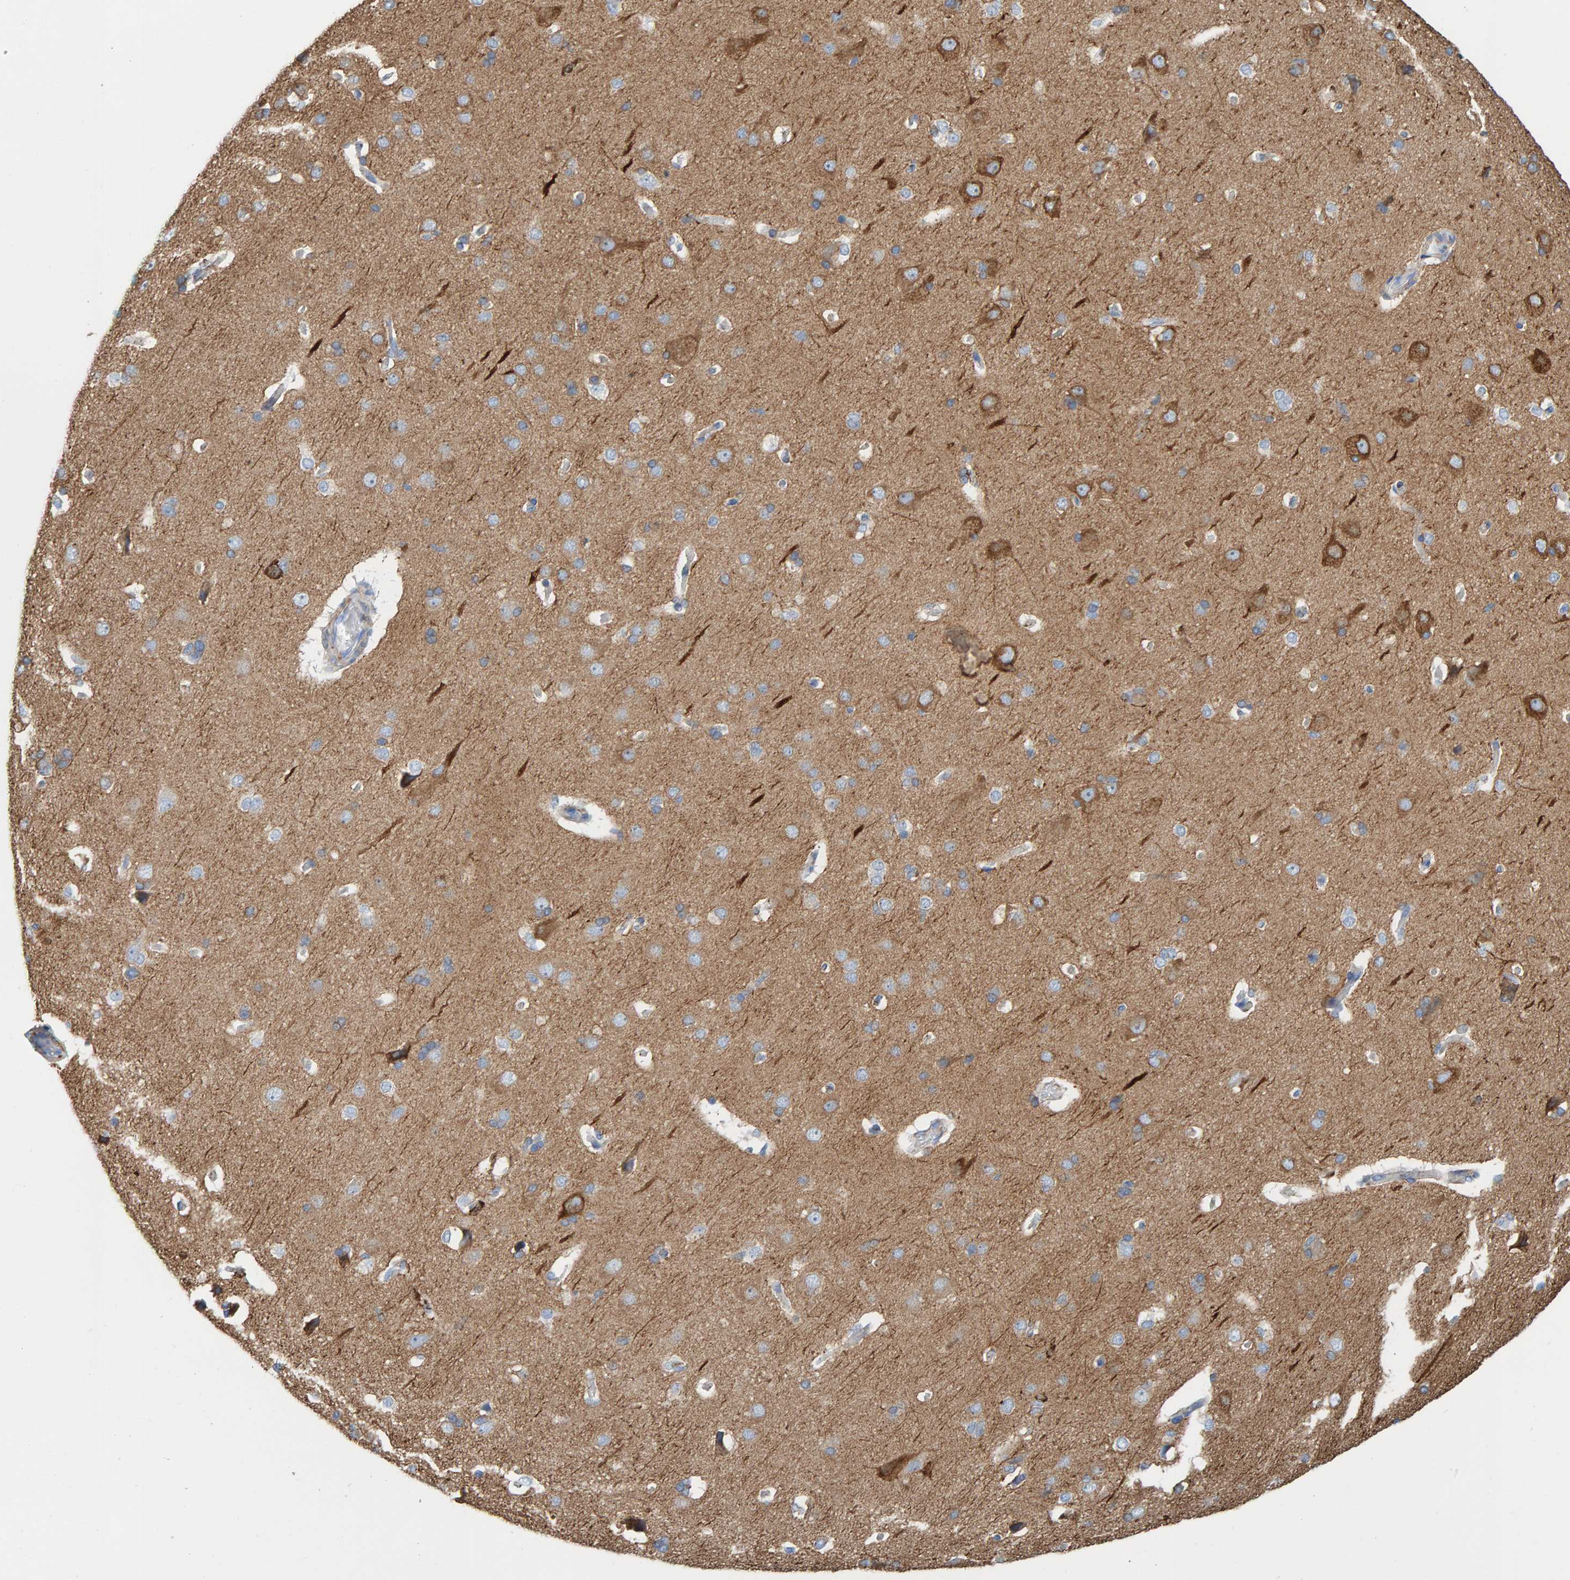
{"staining": {"intensity": "weak", "quantity": ">75%", "location": "cytoplasmic/membranous"}, "tissue": "cerebral cortex", "cell_type": "Endothelial cells", "image_type": "normal", "snomed": [{"axis": "morphology", "description": "Normal tissue, NOS"}, {"axis": "topography", "description": "Cerebral cortex"}], "caption": "Brown immunohistochemical staining in unremarkable human cerebral cortex reveals weak cytoplasmic/membranous positivity in approximately >75% of endothelial cells. Nuclei are stained in blue.", "gene": "MAP1B", "patient": {"sex": "male", "age": 62}}